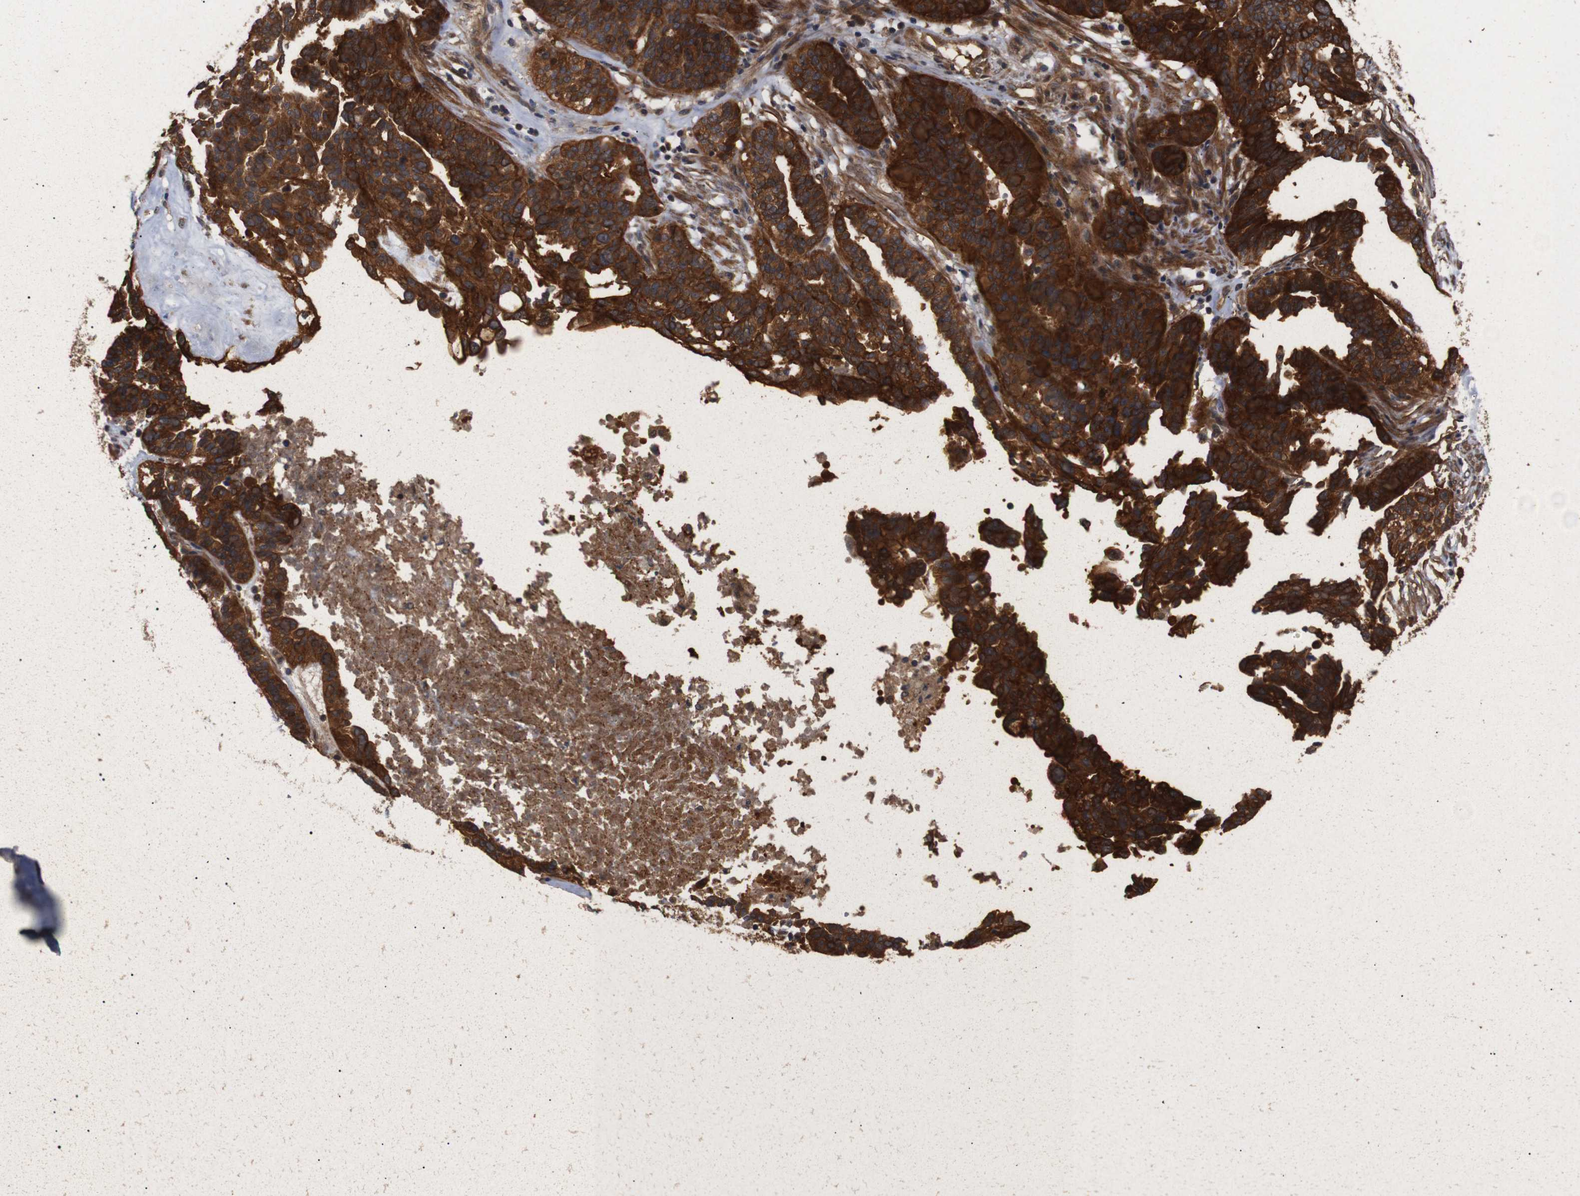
{"staining": {"intensity": "strong", "quantity": ">75%", "location": "cytoplasmic/membranous"}, "tissue": "ovarian cancer", "cell_type": "Tumor cells", "image_type": "cancer", "snomed": [{"axis": "morphology", "description": "Cystadenocarcinoma, serous, NOS"}, {"axis": "topography", "description": "Ovary"}], "caption": "Protein staining shows strong cytoplasmic/membranous staining in approximately >75% of tumor cells in ovarian cancer (serous cystadenocarcinoma).", "gene": "PAWR", "patient": {"sex": "female", "age": 59}}